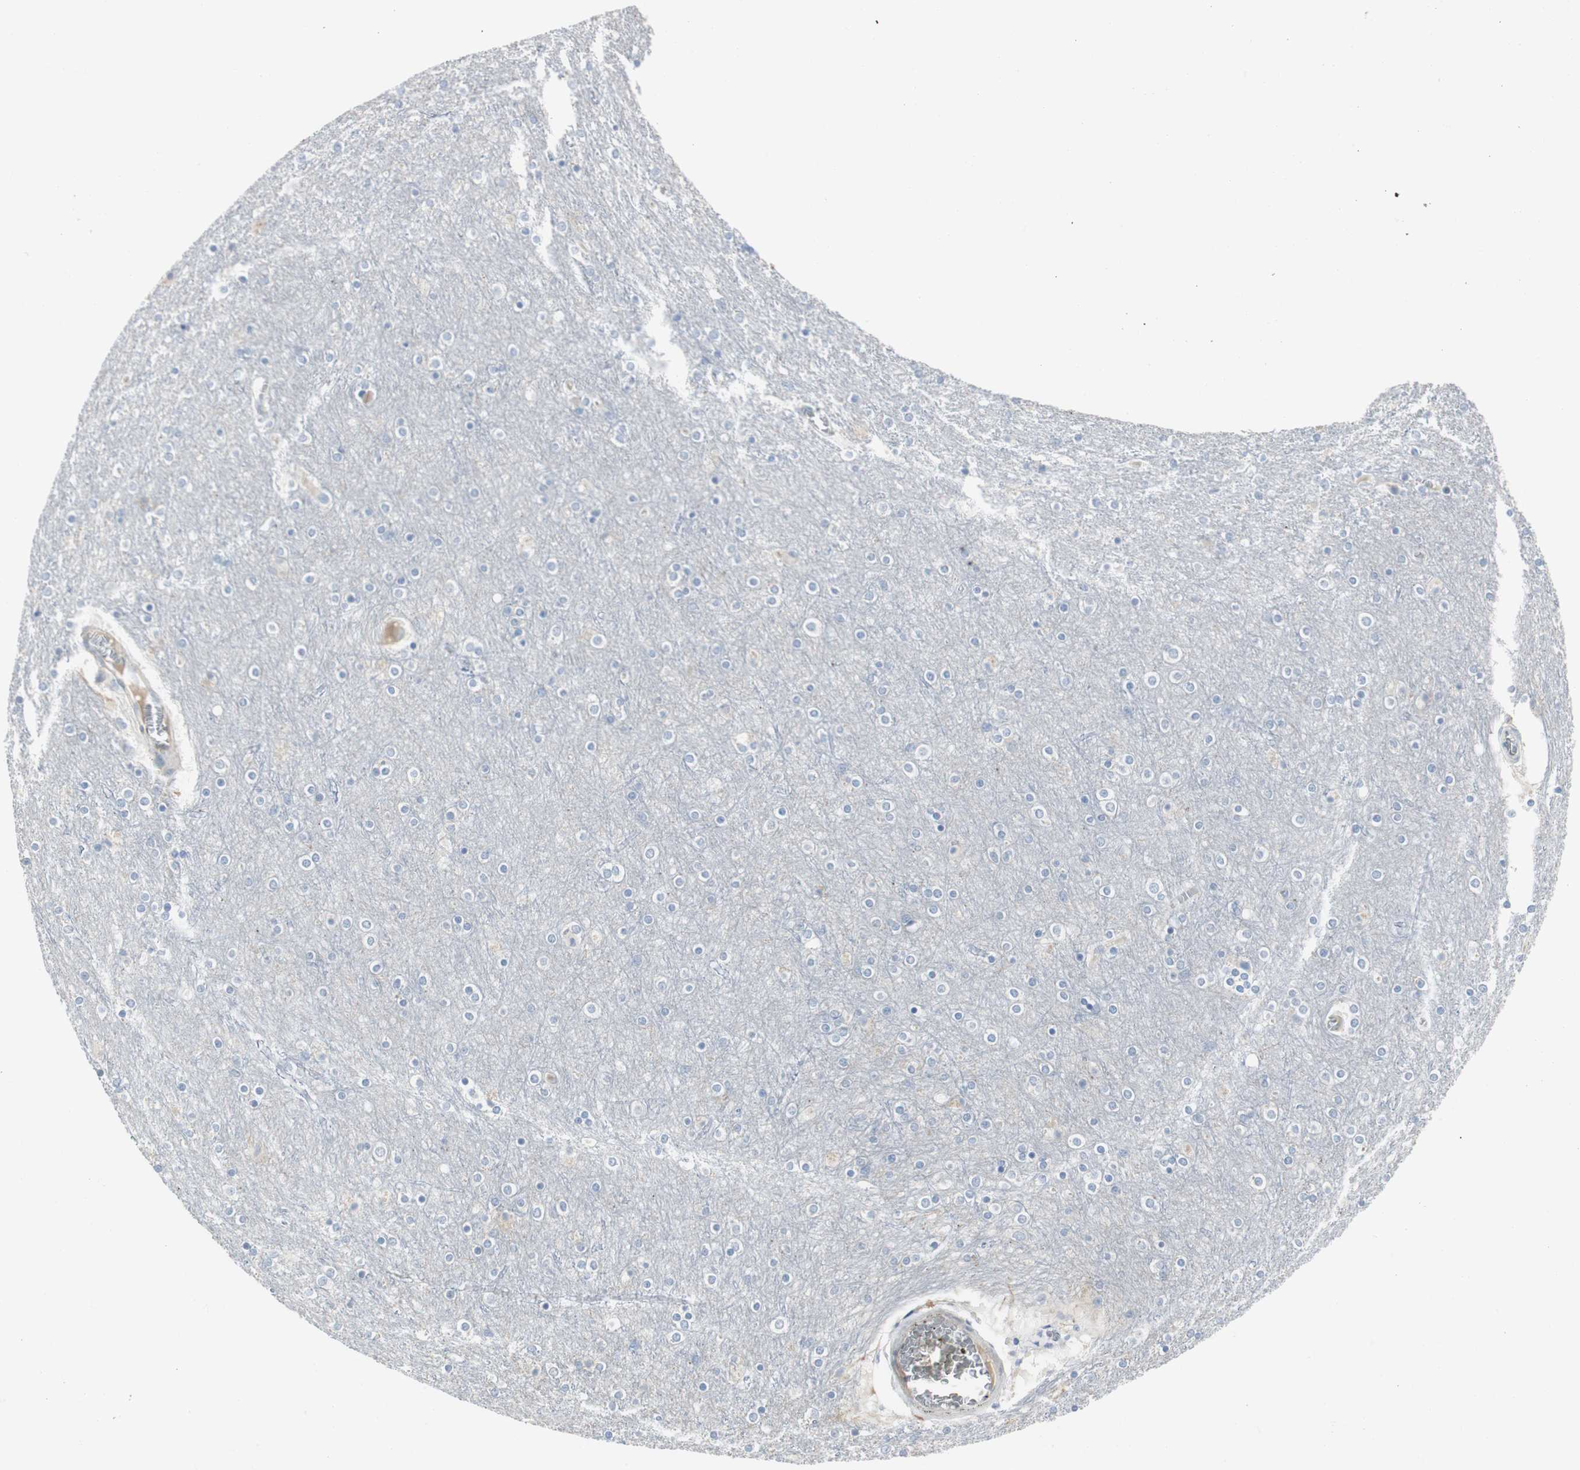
{"staining": {"intensity": "negative", "quantity": "none", "location": "none"}, "tissue": "cerebral cortex", "cell_type": "Endothelial cells", "image_type": "normal", "snomed": [{"axis": "morphology", "description": "Normal tissue, NOS"}, {"axis": "topography", "description": "Cerebral cortex"}], "caption": "High magnification brightfield microscopy of benign cerebral cortex stained with DAB (brown) and counterstained with hematoxylin (blue): endothelial cells show no significant staining.", "gene": "SPINK4", "patient": {"sex": "female", "age": 54}}